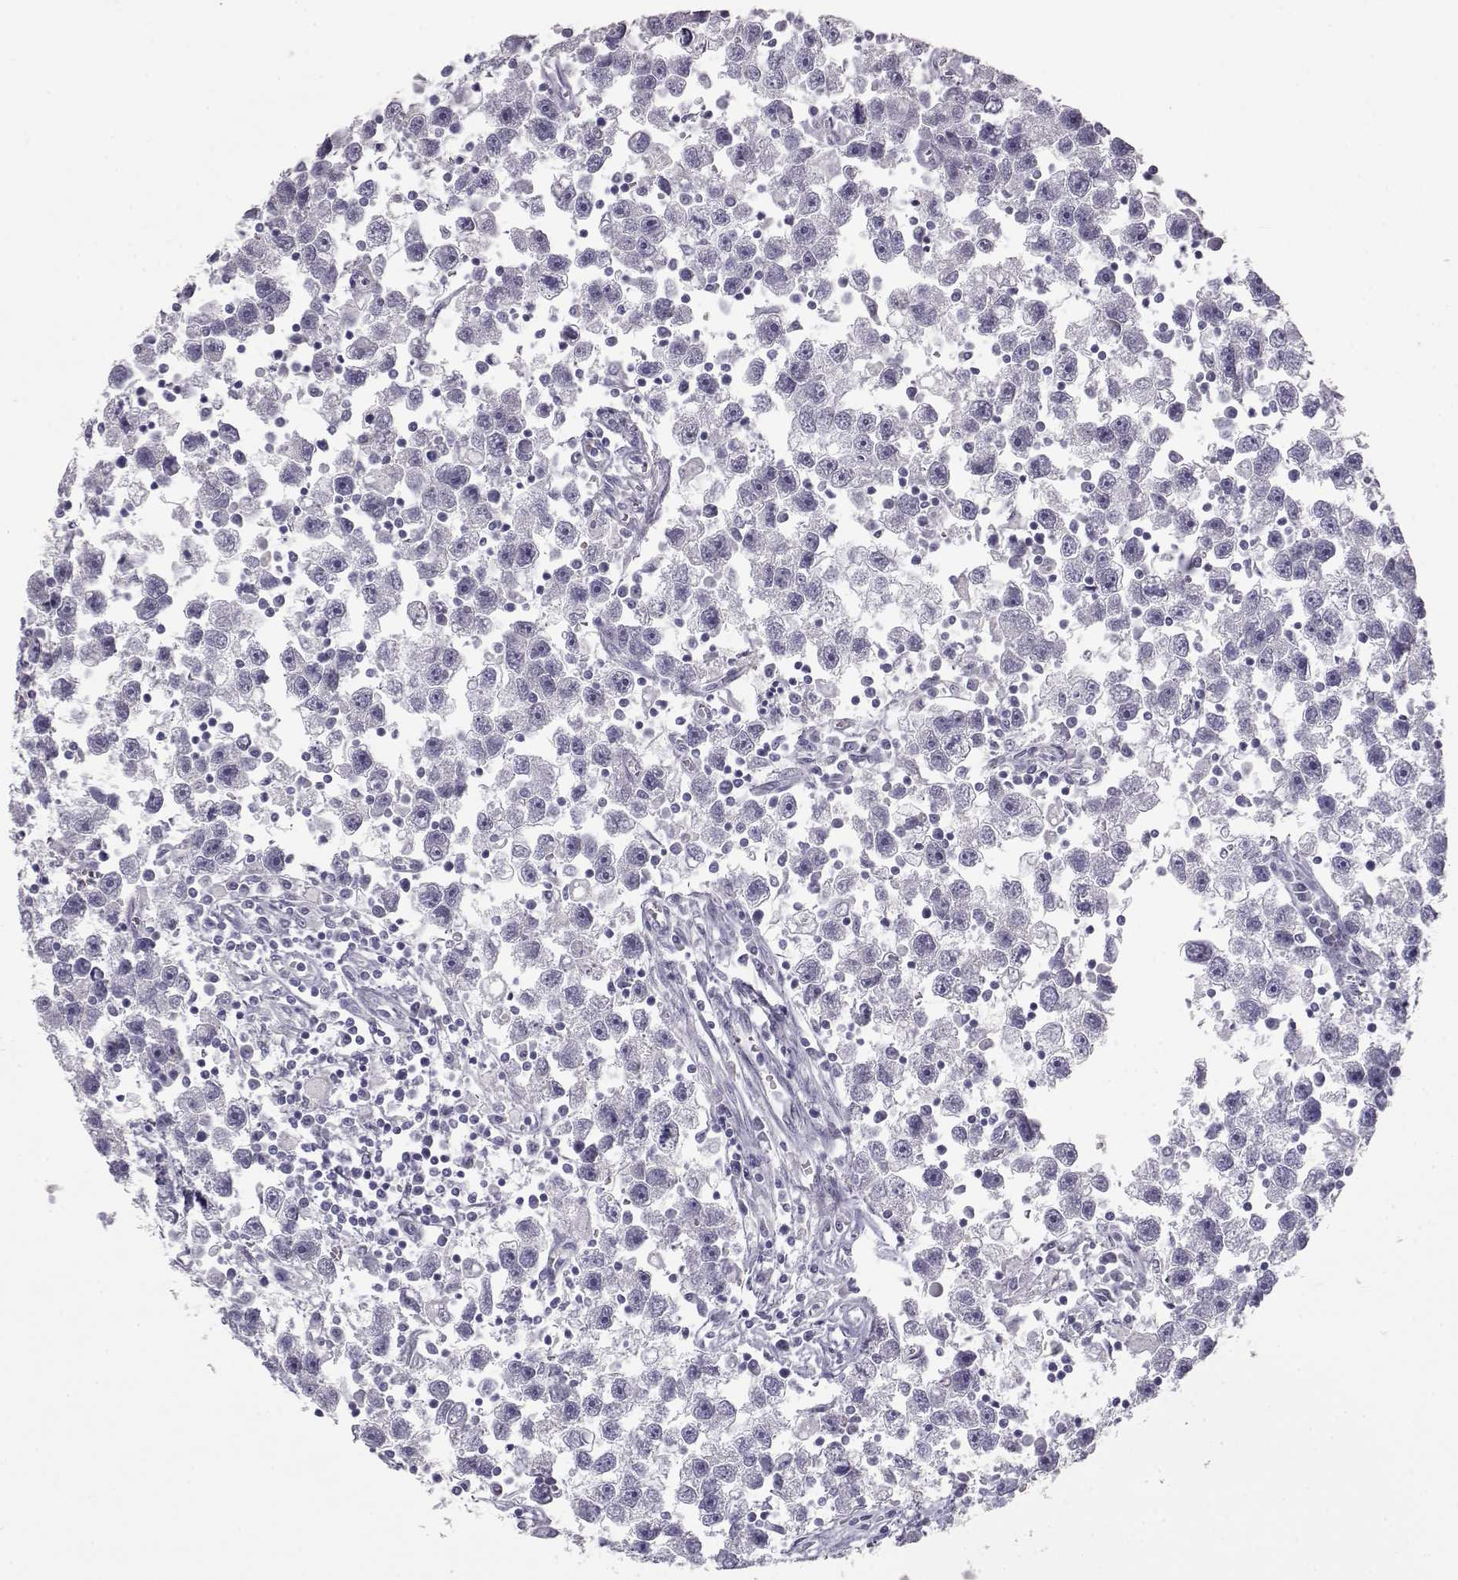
{"staining": {"intensity": "negative", "quantity": "none", "location": "none"}, "tissue": "testis cancer", "cell_type": "Tumor cells", "image_type": "cancer", "snomed": [{"axis": "morphology", "description": "Seminoma, NOS"}, {"axis": "topography", "description": "Testis"}], "caption": "Tumor cells are negative for brown protein staining in seminoma (testis).", "gene": "LAMB3", "patient": {"sex": "male", "age": 30}}